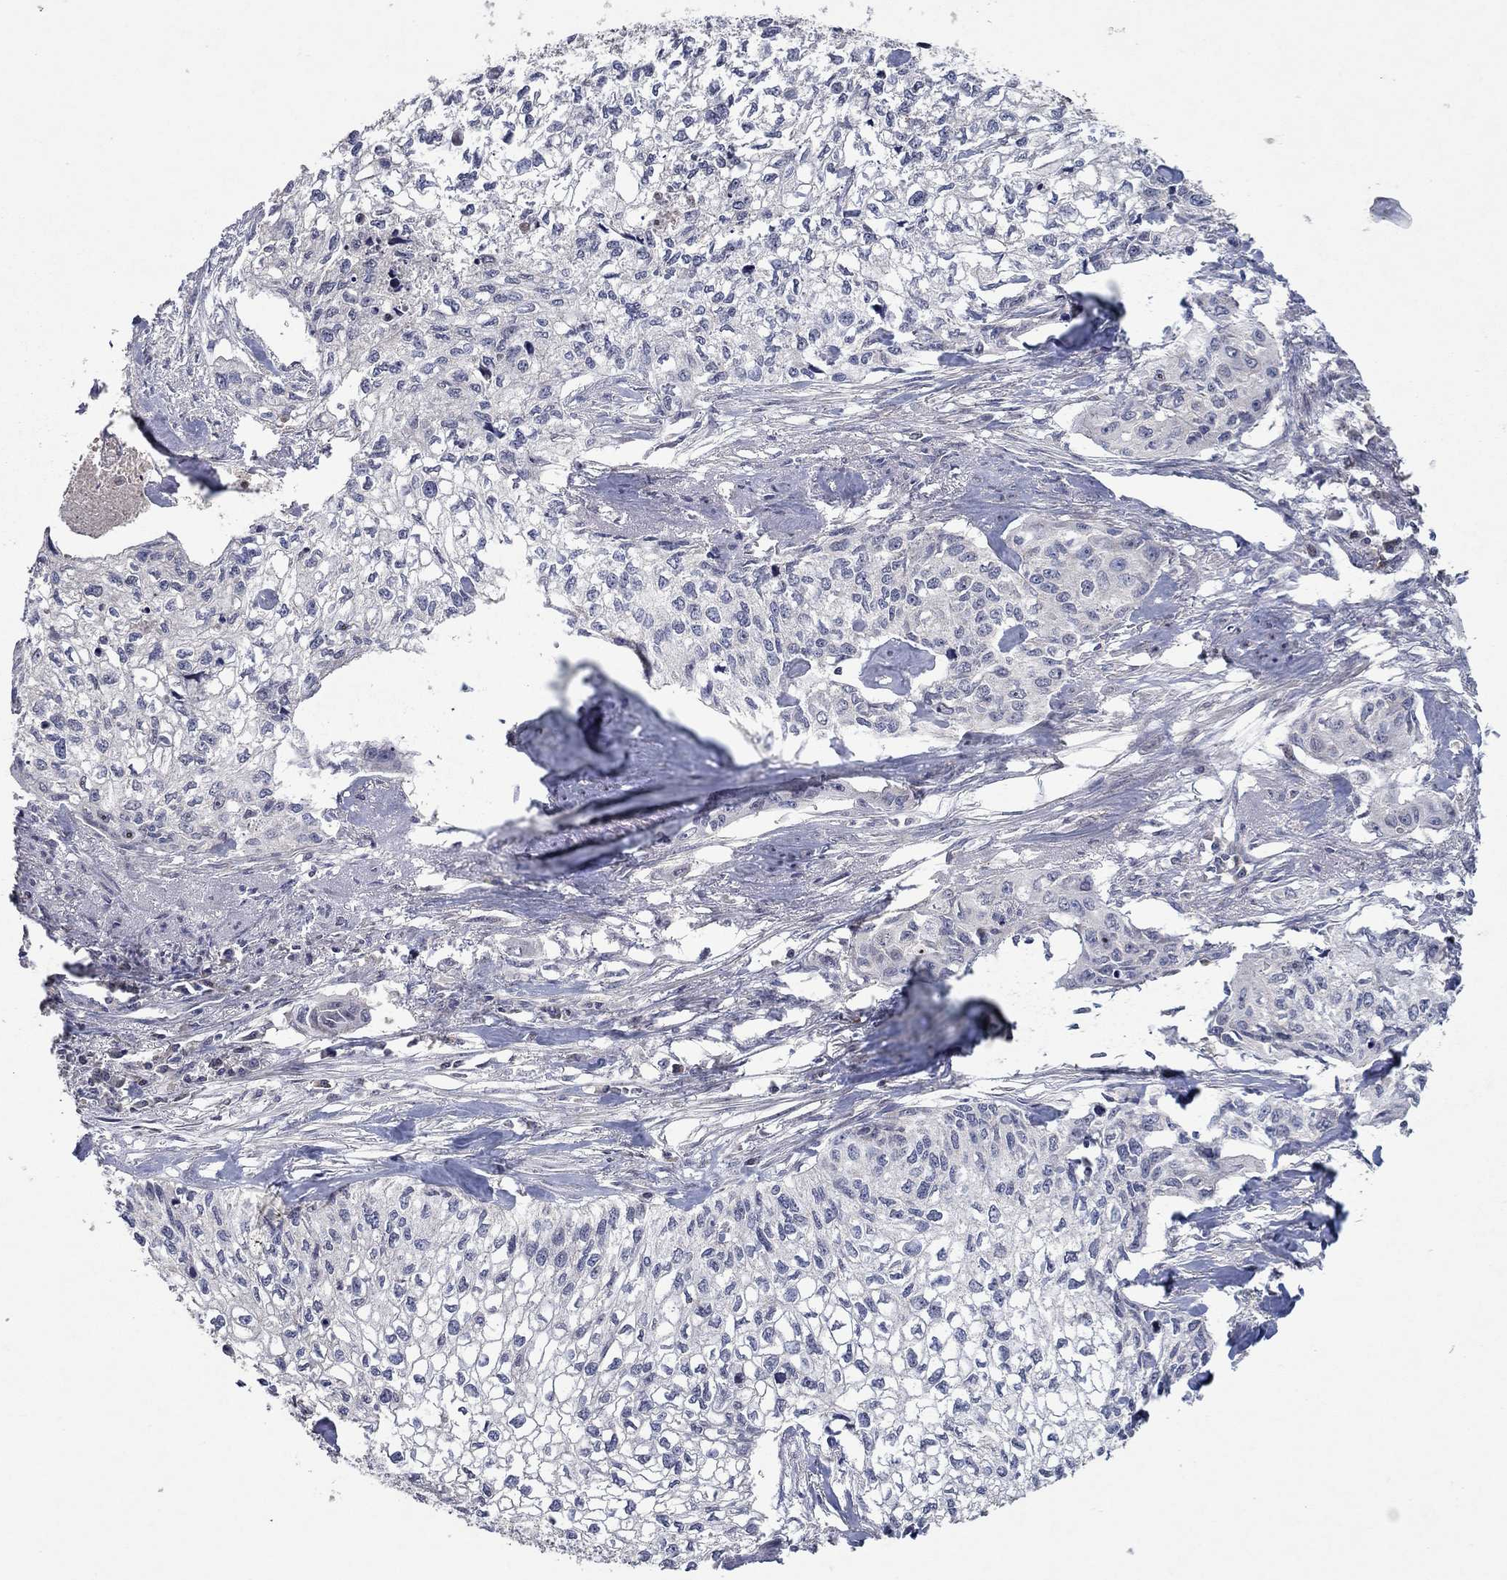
{"staining": {"intensity": "negative", "quantity": "none", "location": "none"}, "tissue": "cervical cancer", "cell_type": "Tumor cells", "image_type": "cancer", "snomed": [{"axis": "morphology", "description": "Squamous cell carcinoma, NOS"}, {"axis": "topography", "description": "Cervix"}], "caption": "Cervical cancer was stained to show a protein in brown. There is no significant positivity in tumor cells.", "gene": "IL4", "patient": {"sex": "female", "age": 58}}